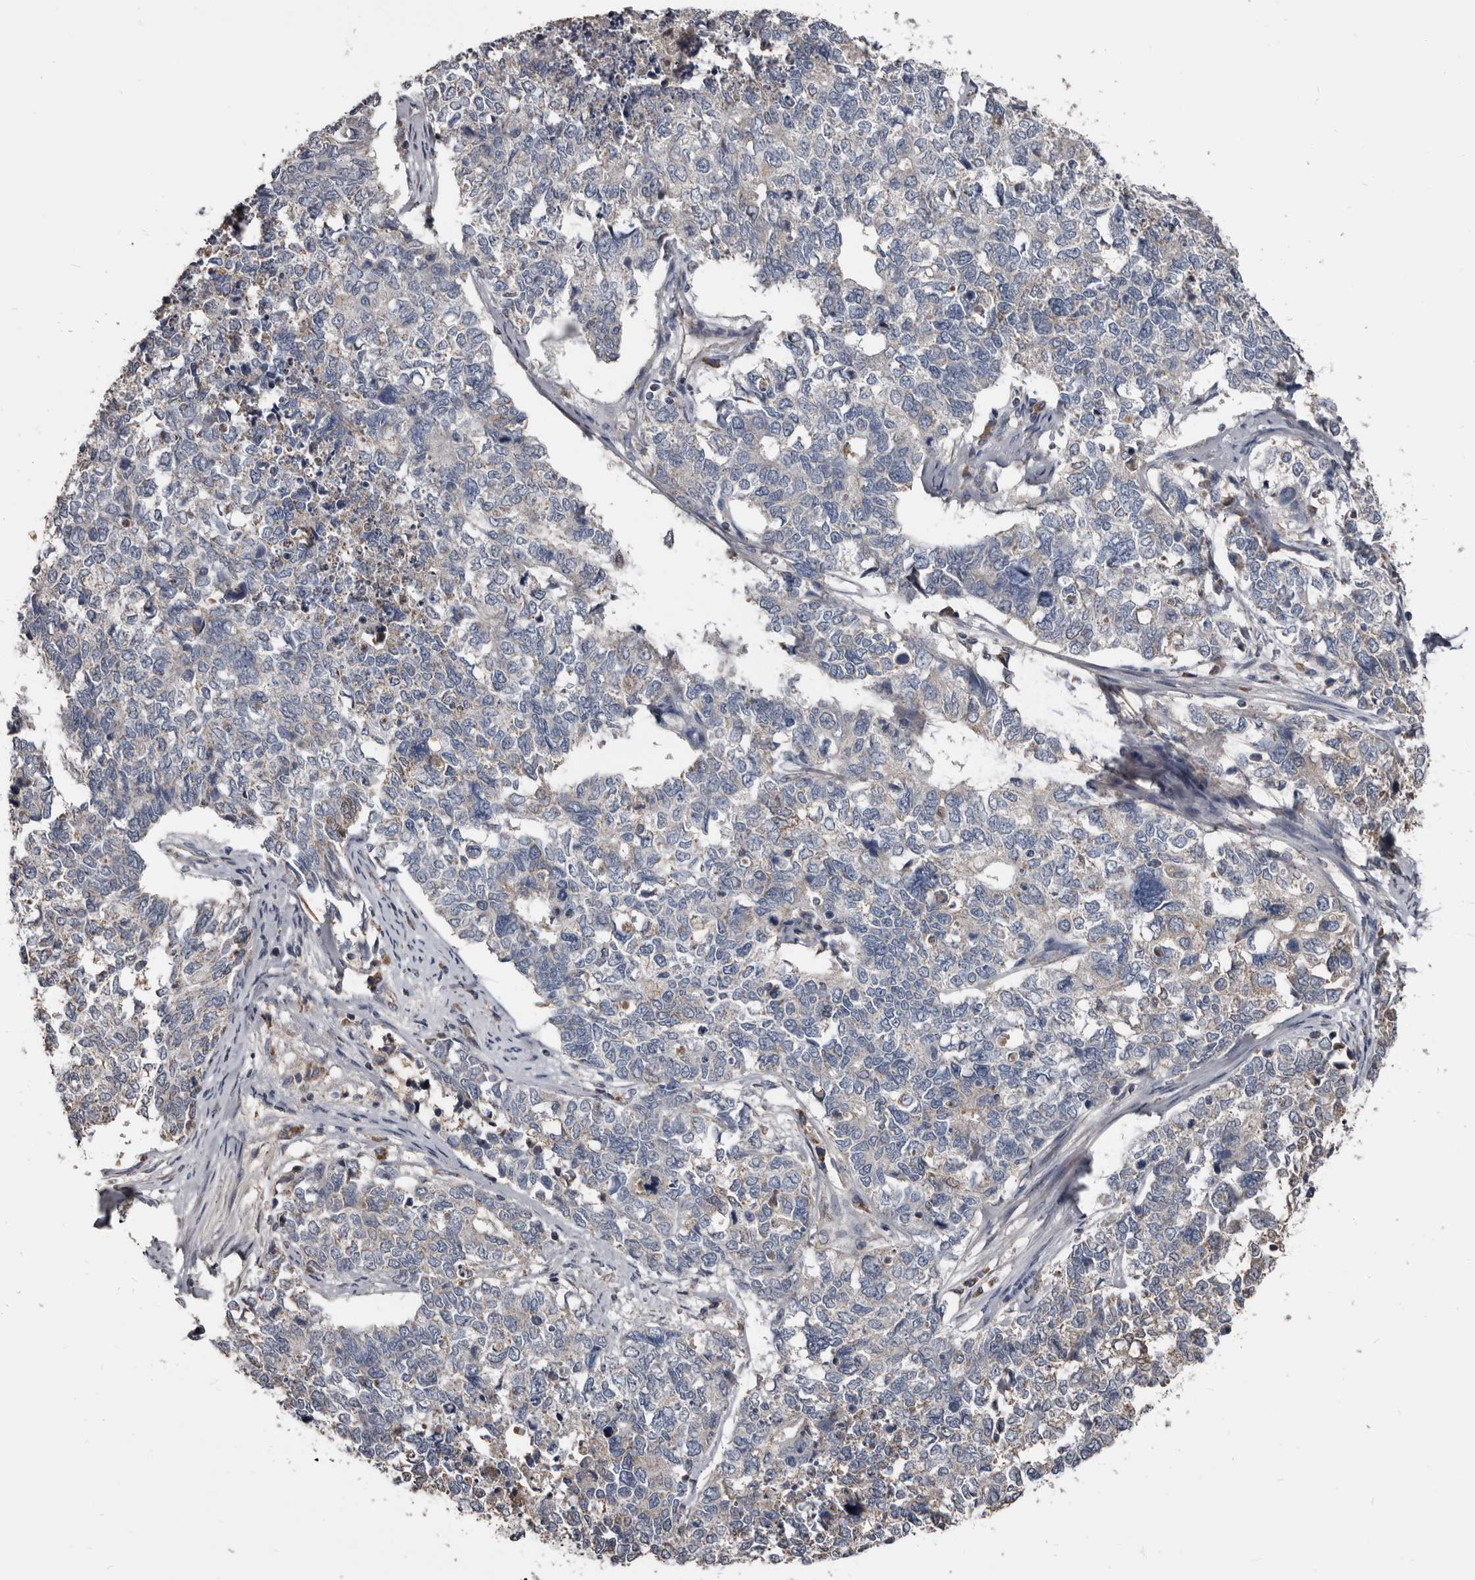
{"staining": {"intensity": "weak", "quantity": "<25%", "location": "cytoplasmic/membranous"}, "tissue": "cervical cancer", "cell_type": "Tumor cells", "image_type": "cancer", "snomed": [{"axis": "morphology", "description": "Squamous cell carcinoma, NOS"}, {"axis": "topography", "description": "Cervix"}], "caption": "IHC micrograph of neoplastic tissue: human cervical cancer (squamous cell carcinoma) stained with DAB (3,3'-diaminobenzidine) shows no significant protein expression in tumor cells. (DAB (3,3'-diaminobenzidine) IHC with hematoxylin counter stain).", "gene": "GREB1", "patient": {"sex": "female", "age": 63}}